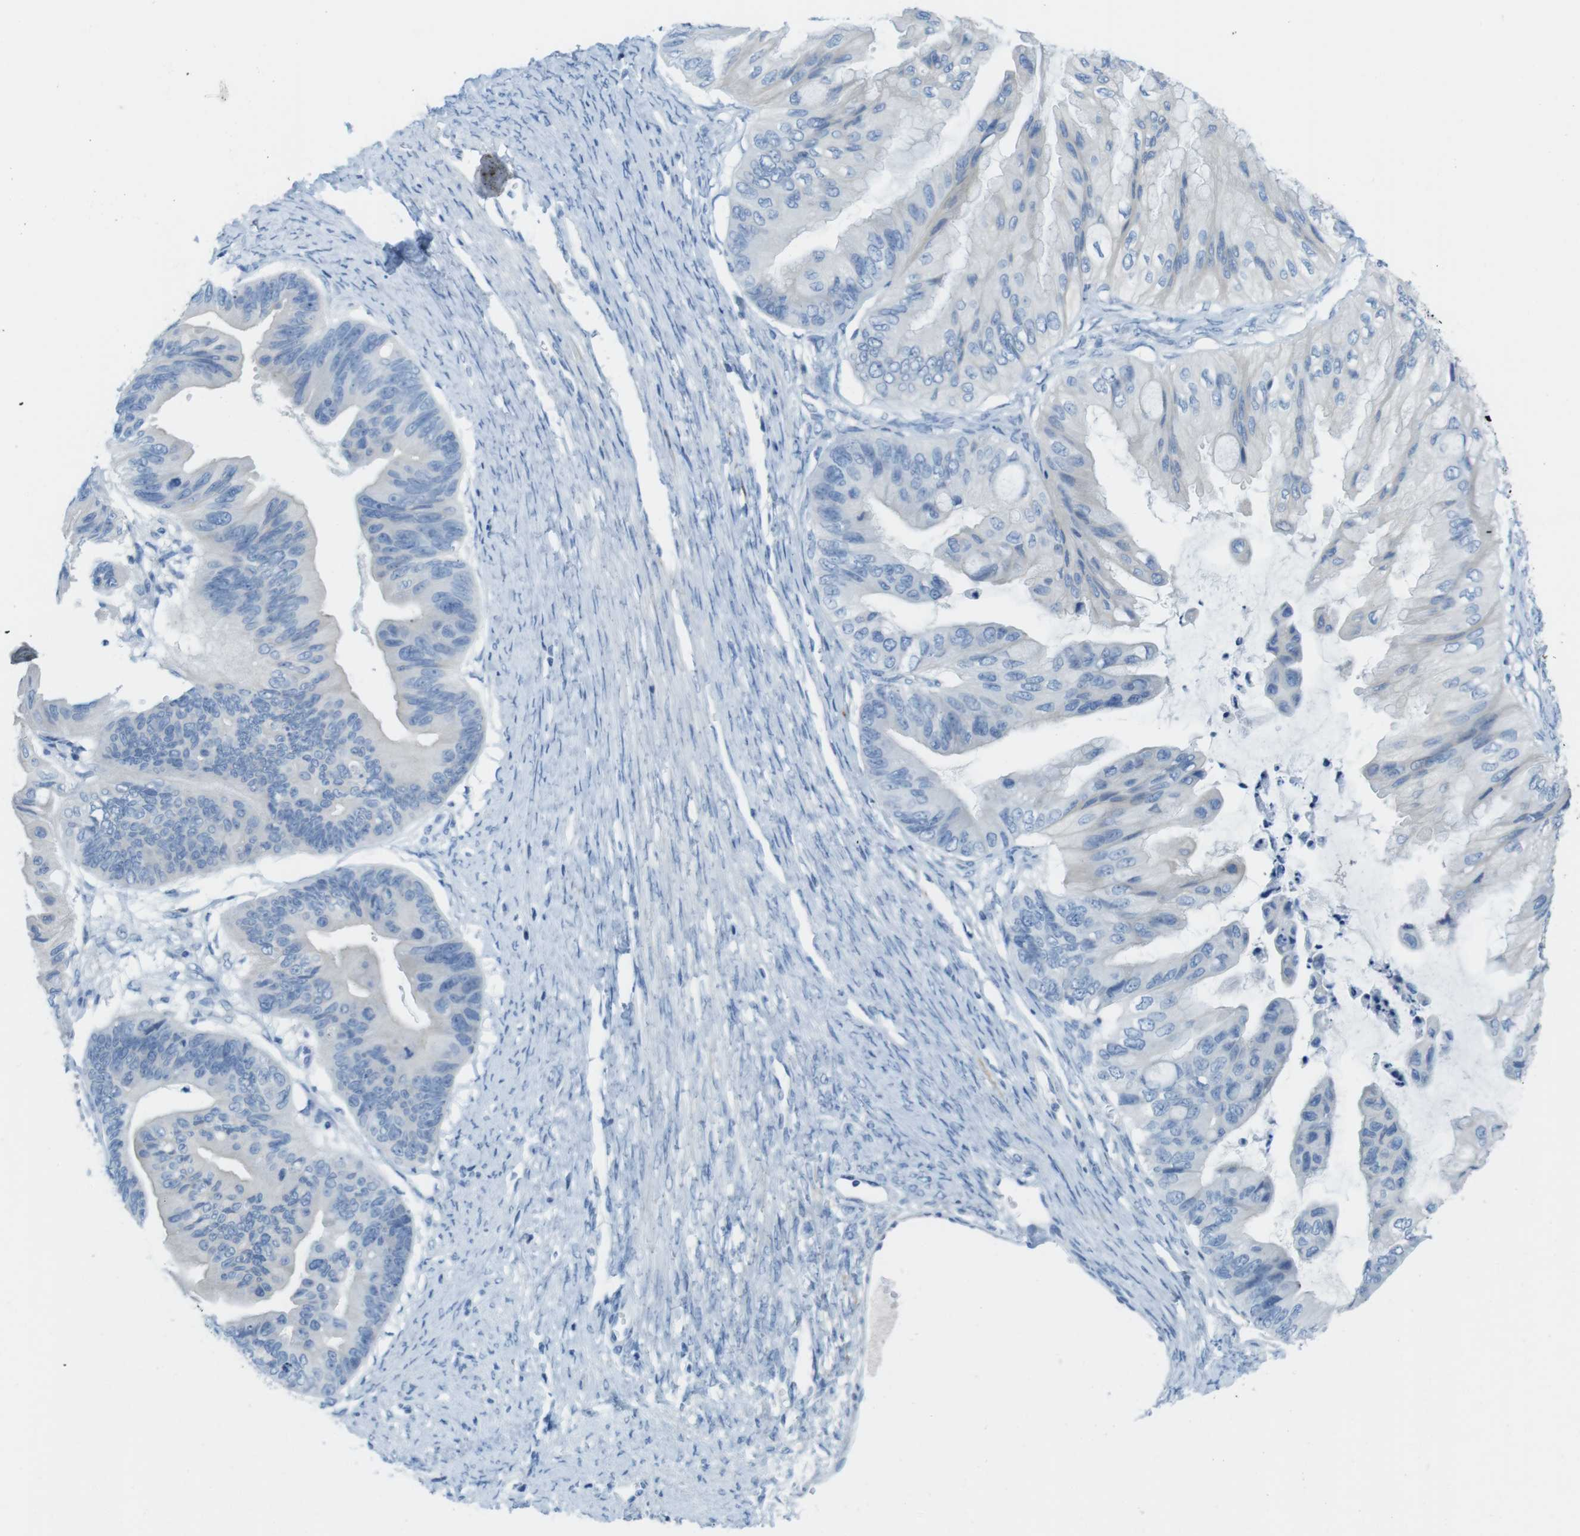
{"staining": {"intensity": "negative", "quantity": "none", "location": "none"}, "tissue": "ovarian cancer", "cell_type": "Tumor cells", "image_type": "cancer", "snomed": [{"axis": "morphology", "description": "Cystadenocarcinoma, mucinous, NOS"}, {"axis": "topography", "description": "Ovary"}], "caption": "Immunohistochemical staining of human mucinous cystadenocarcinoma (ovarian) shows no significant staining in tumor cells.", "gene": "GAP43", "patient": {"sex": "female", "age": 61}}